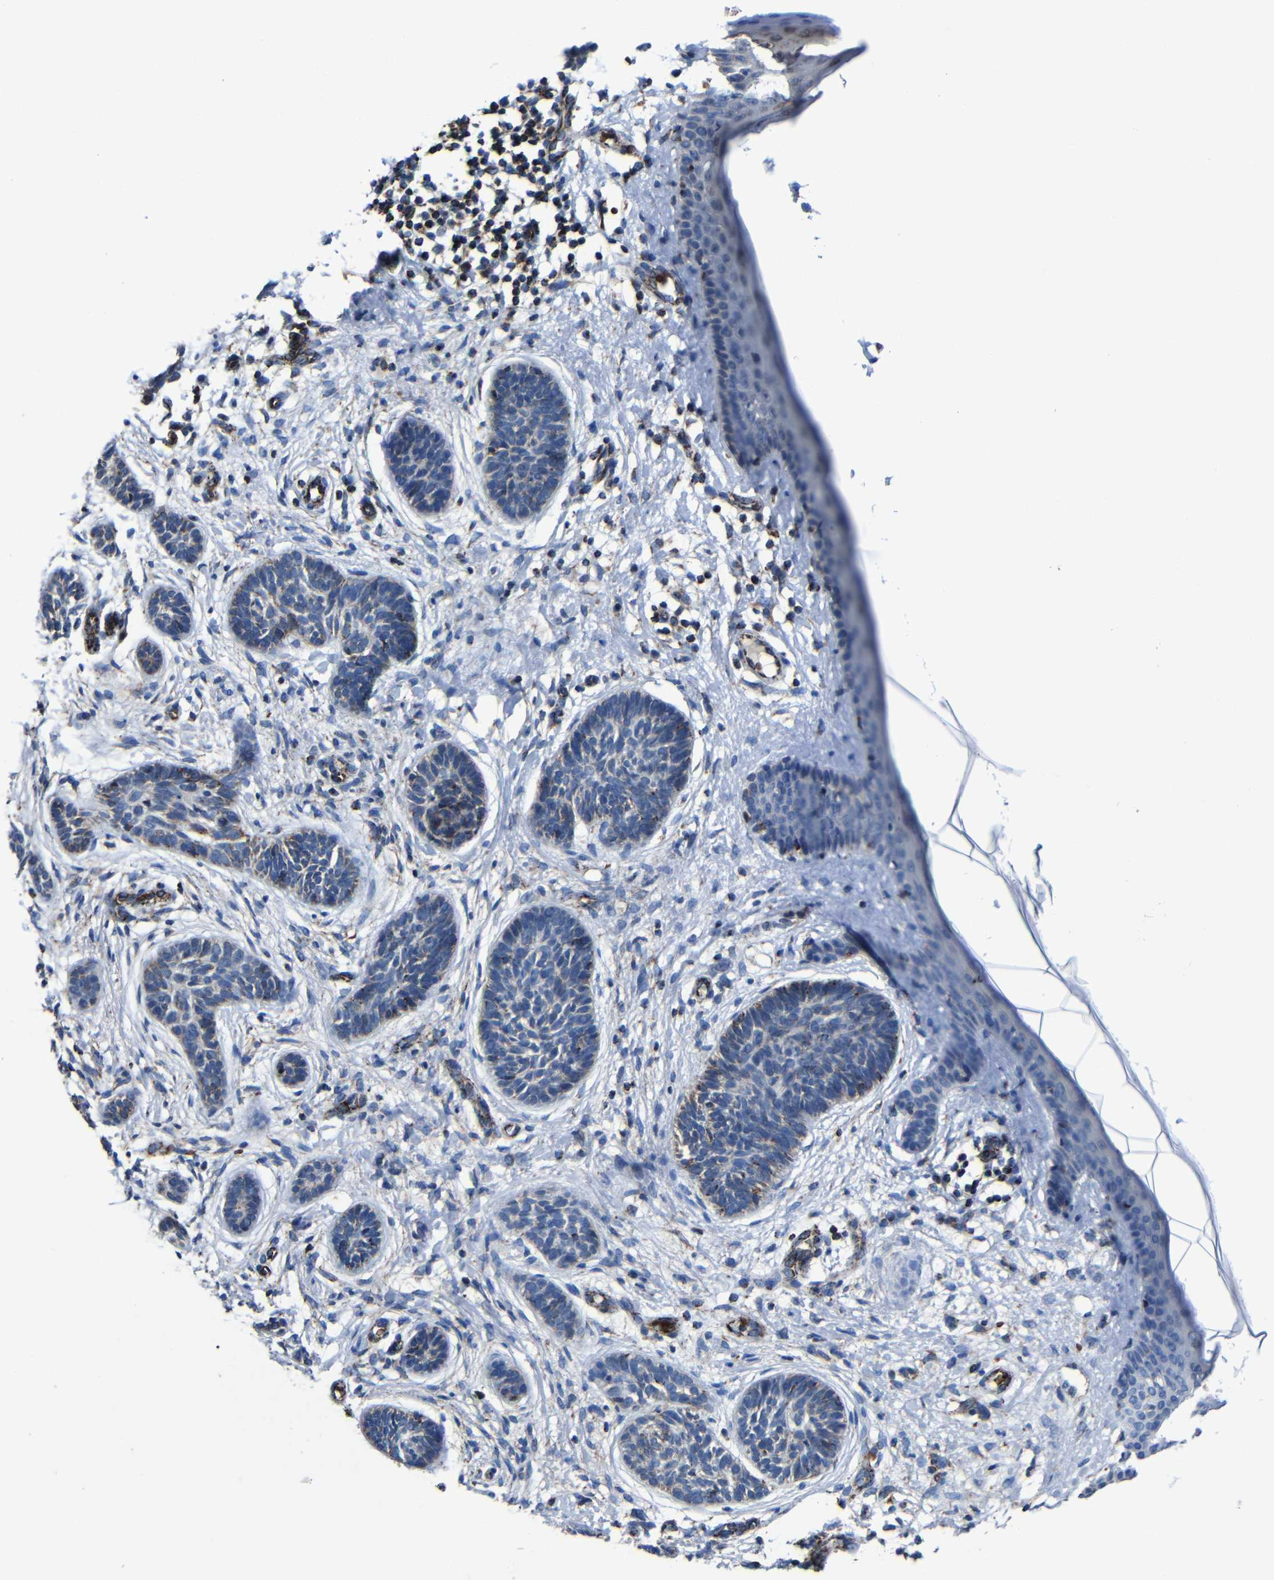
{"staining": {"intensity": "weak", "quantity": "<25%", "location": "cytoplasmic/membranous"}, "tissue": "skin cancer", "cell_type": "Tumor cells", "image_type": "cancer", "snomed": [{"axis": "morphology", "description": "Normal tissue, NOS"}, {"axis": "morphology", "description": "Basal cell carcinoma"}, {"axis": "topography", "description": "Skin"}], "caption": "Immunohistochemical staining of skin basal cell carcinoma exhibits no significant staining in tumor cells.", "gene": "CA5B", "patient": {"sex": "male", "age": 63}}